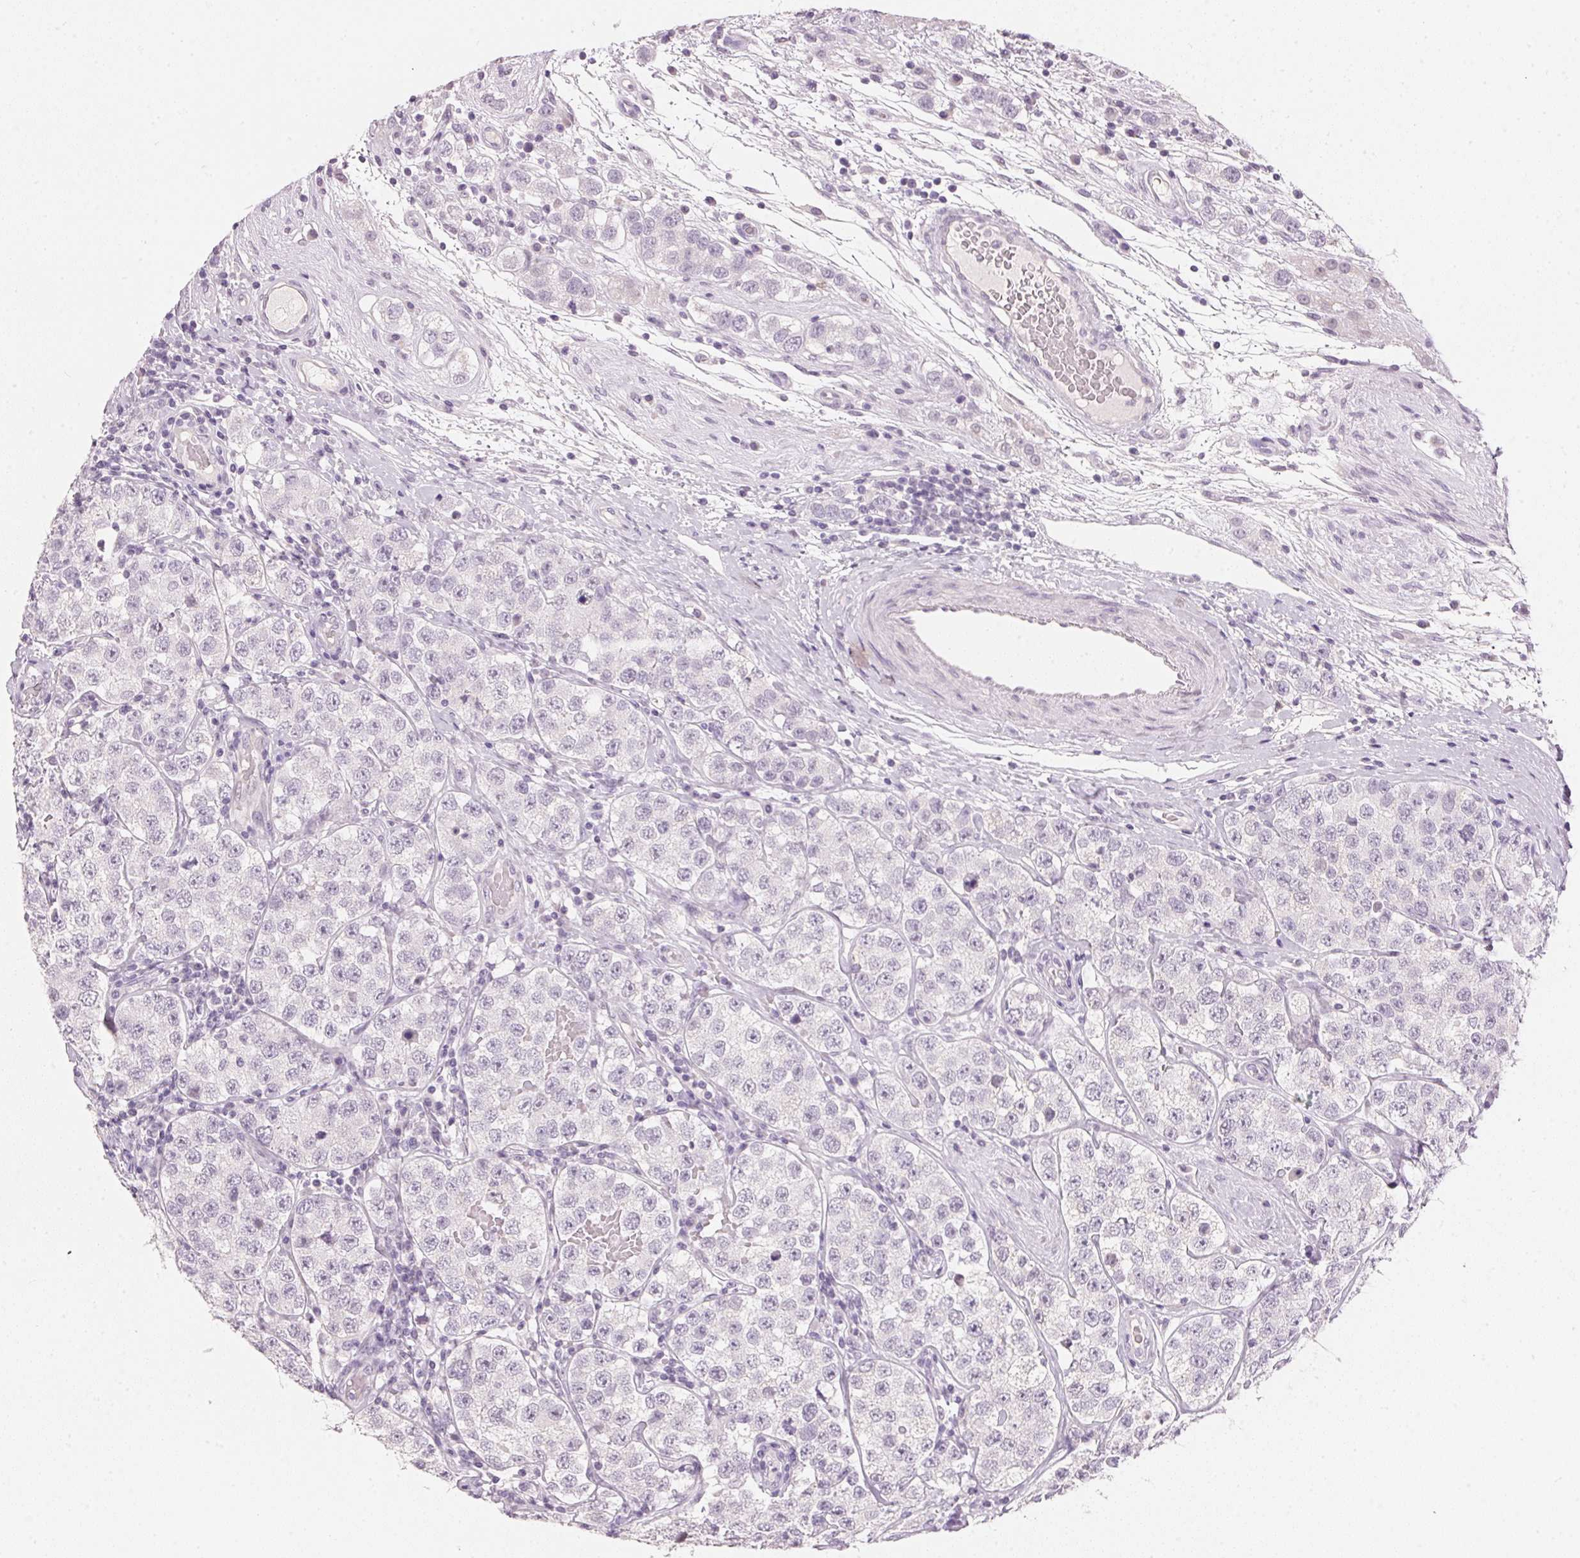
{"staining": {"intensity": "negative", "quantity": "none", "location": "none"}, "tissue": "testis cancer", "cell_type": "Tumor cells", "image_type": "cancer", "snomed": [{"axis": "morphology", "description": "Seminoma, NOS"}, {"axis": "topography", "description": "Testis"}], "caption": "Tumor cells are negative for brown protein staining in testis cancer (seminoma).", "gene": "IGFBP1", "patient": {"sex": "male", "age": 34}}